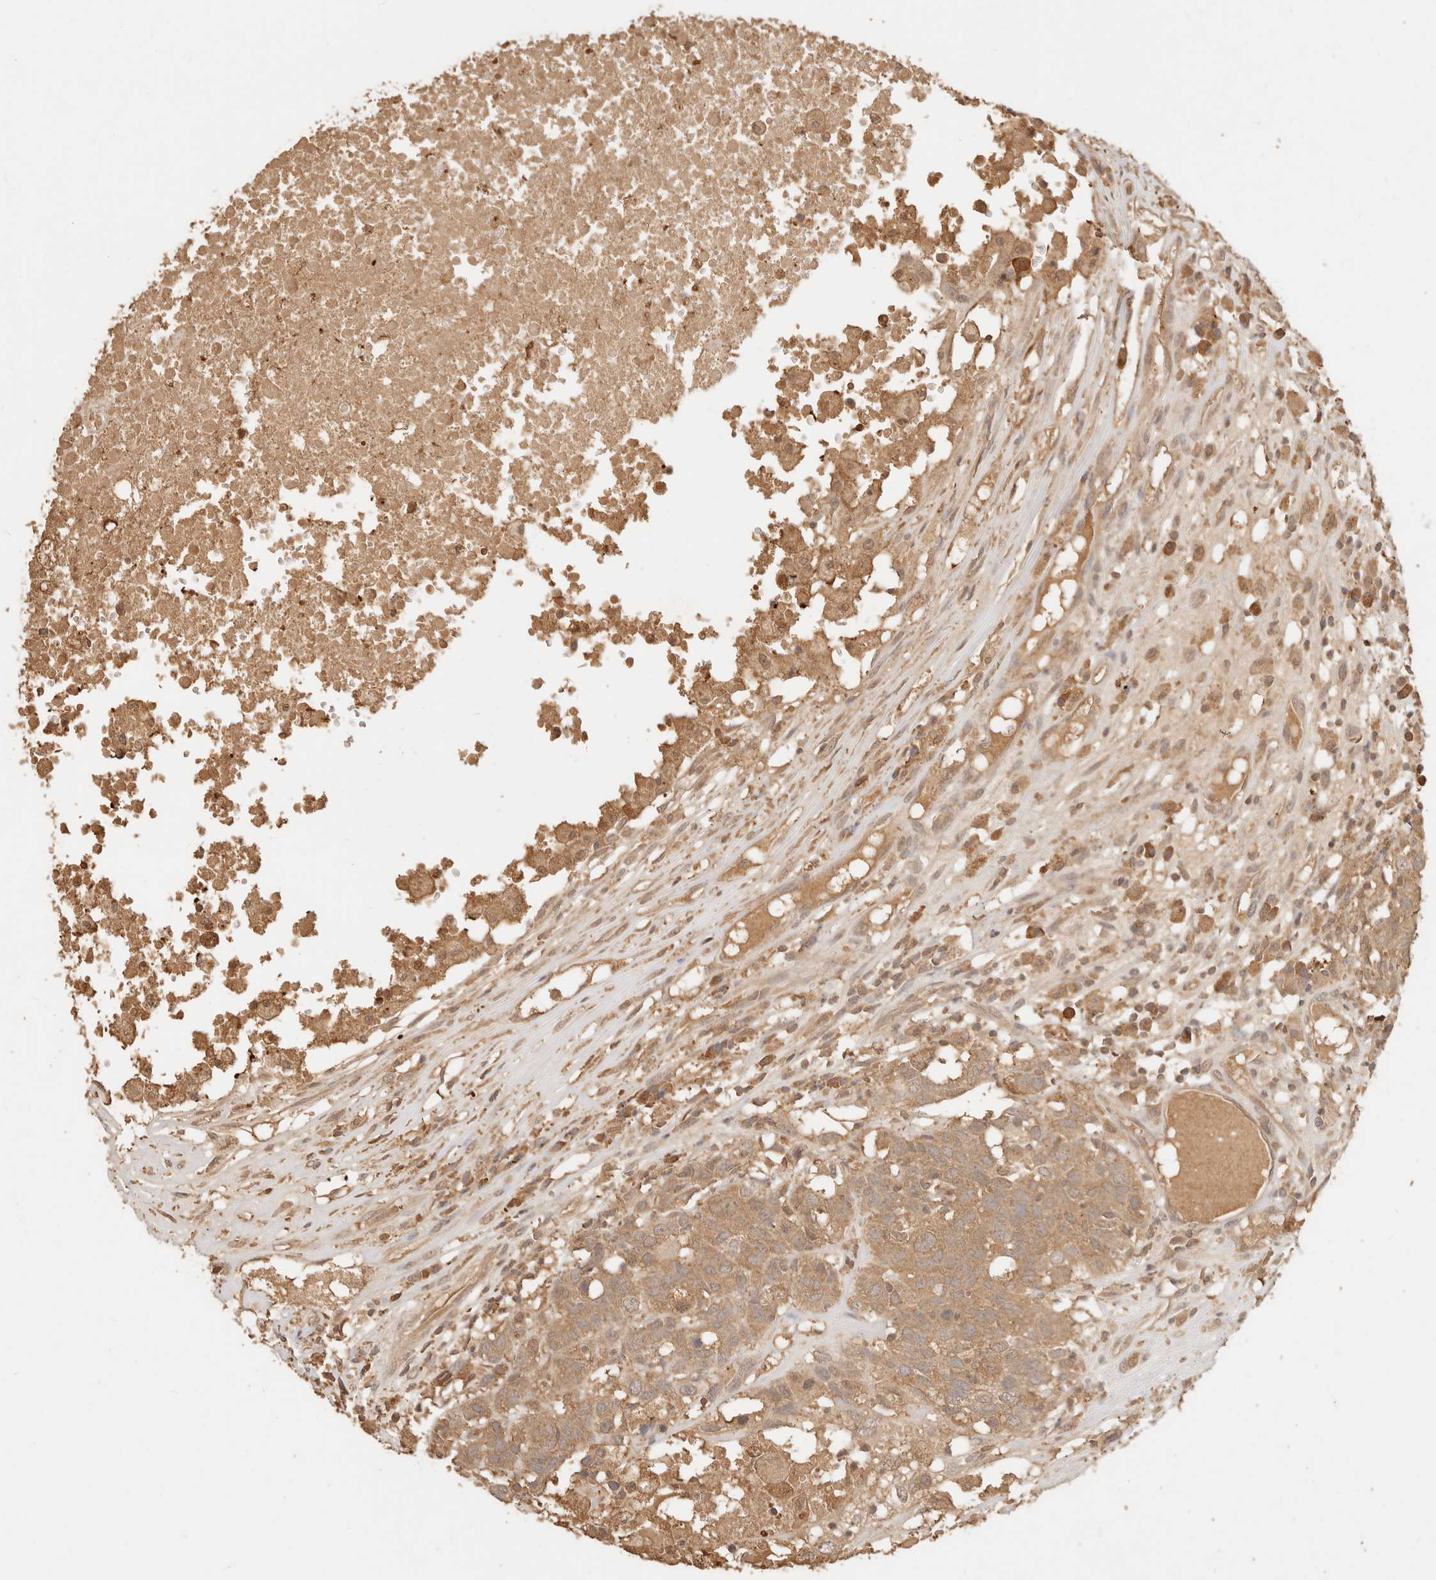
{"staining": {"intensity": "moderate", "quantity": ">75%", "location": "cytoplasmic/membranous"}, "tissue": "head and neck cancer", "cell_type": "Tumor cells", "image_type": "cancer", "snomed": [{"axis": "morphology", "description": "Squamous cell carcinoma, NOS"}, {"axis": "topography", "description": "Head-Neck"}], "caption": "Immunohistochemical staining of human squamous cell carcinoma (head and neck) shows medium levels of moderate cytoplasmic/membranous expression in about >75% of tumor cells. Using DAB (3,3'-diaminobenzidine) (brown) and hematoxylin (blue) stains, captured at high magnification using brightfield microscopy.", "gene": "INTS11", "patient": {"sex": "male", "age": 66}}